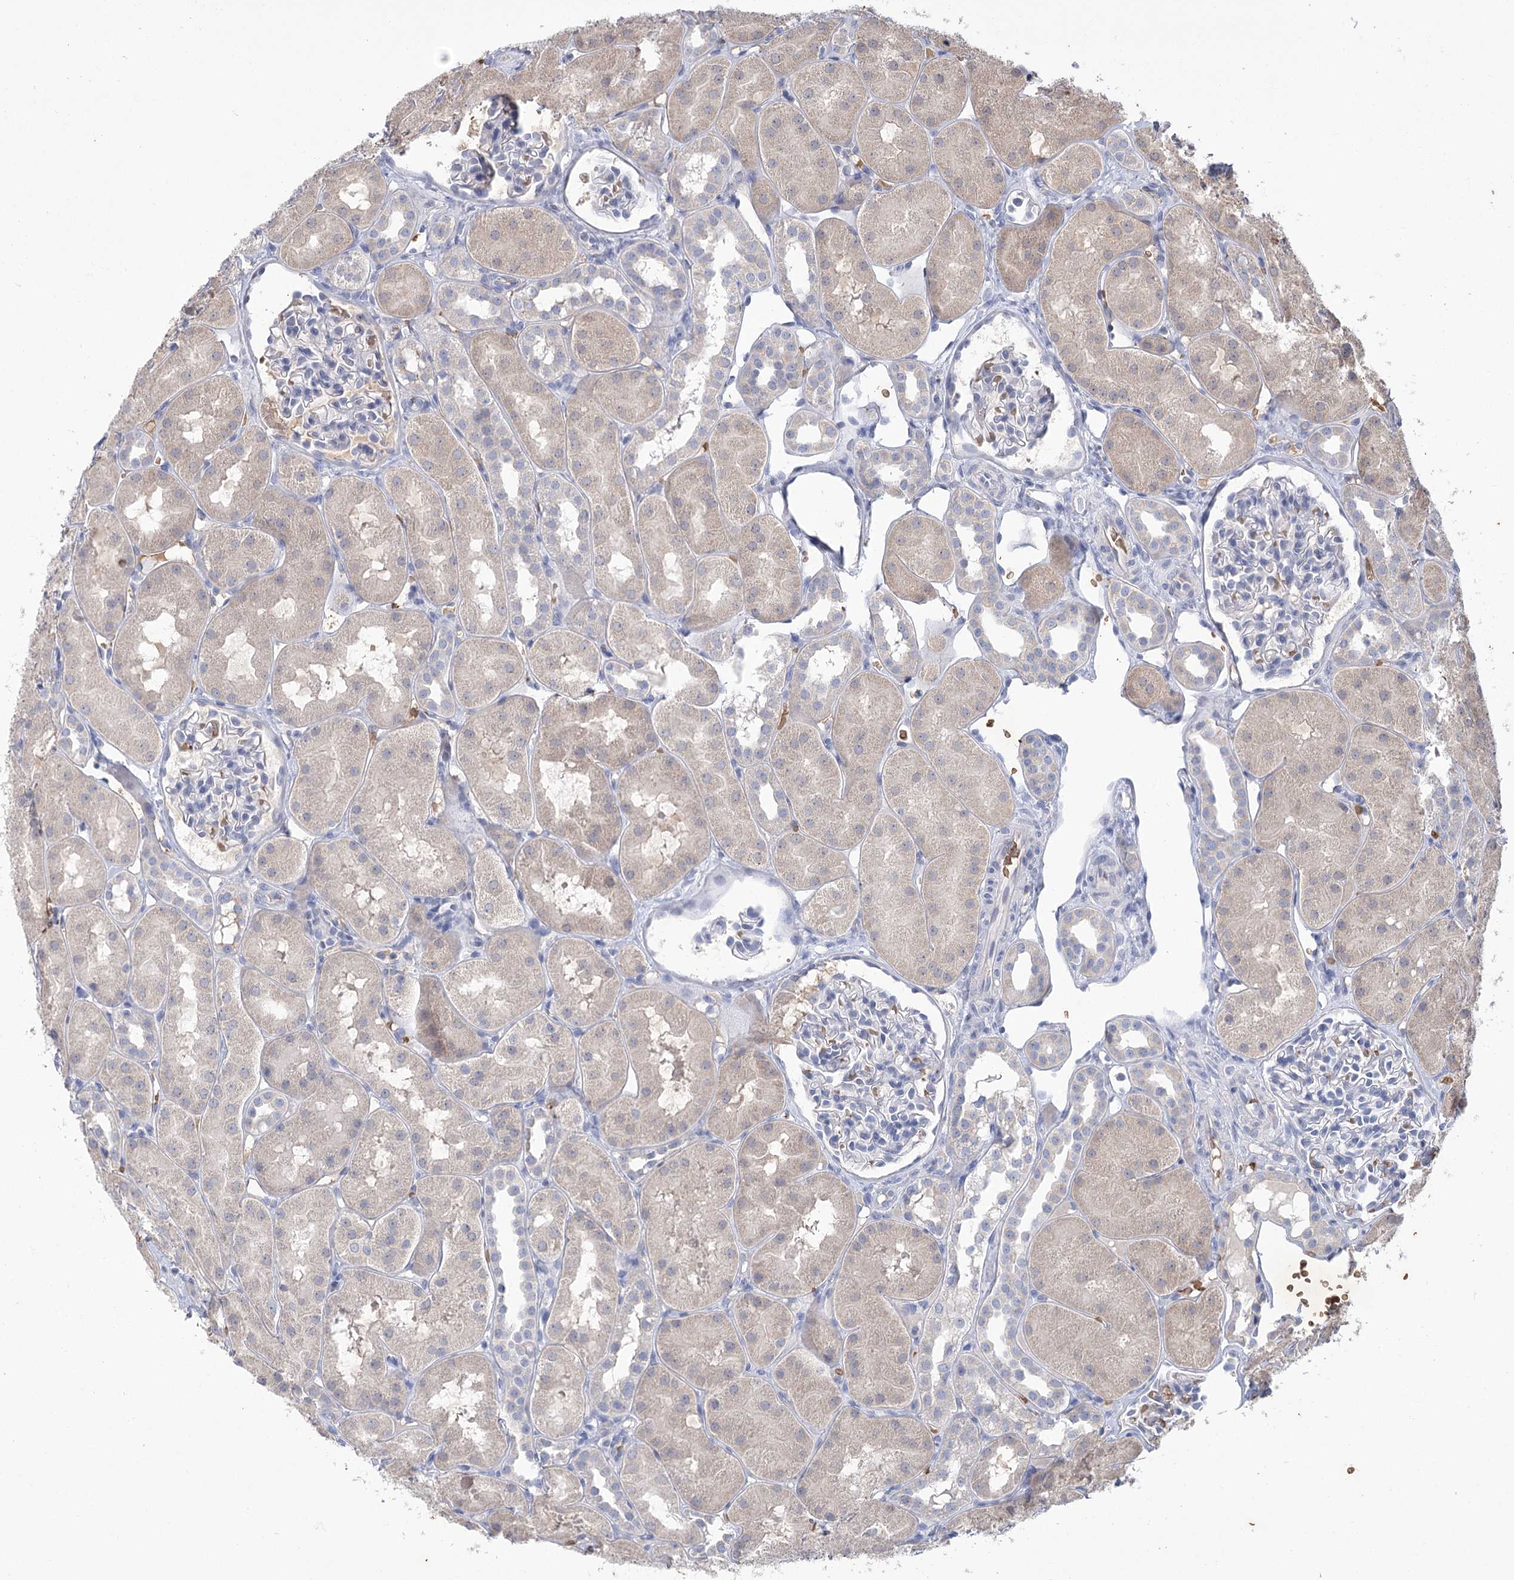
{"staining": {"intensity": "negative", "quantity": "none", "location": "none"}, "tissue": "kidney", "cell_type": "Cells in glomeruli", "image_type": "normal", "snomed": [{"axis": "morphology", "description": "Normal tissue, NOS"}, {"axis": "topography", "description": "Kidney"}, {"axis": "topography", "description": "Urinary bladder"}], "caption": "High power microscopy photomicrograph of an immunohistochemistry photomicrograph of unremarkable kidney, revealing no significant positivity in cells in glomeruli.", "gene": "HBA1", "patient": {"sex": "male", "age": 16}}